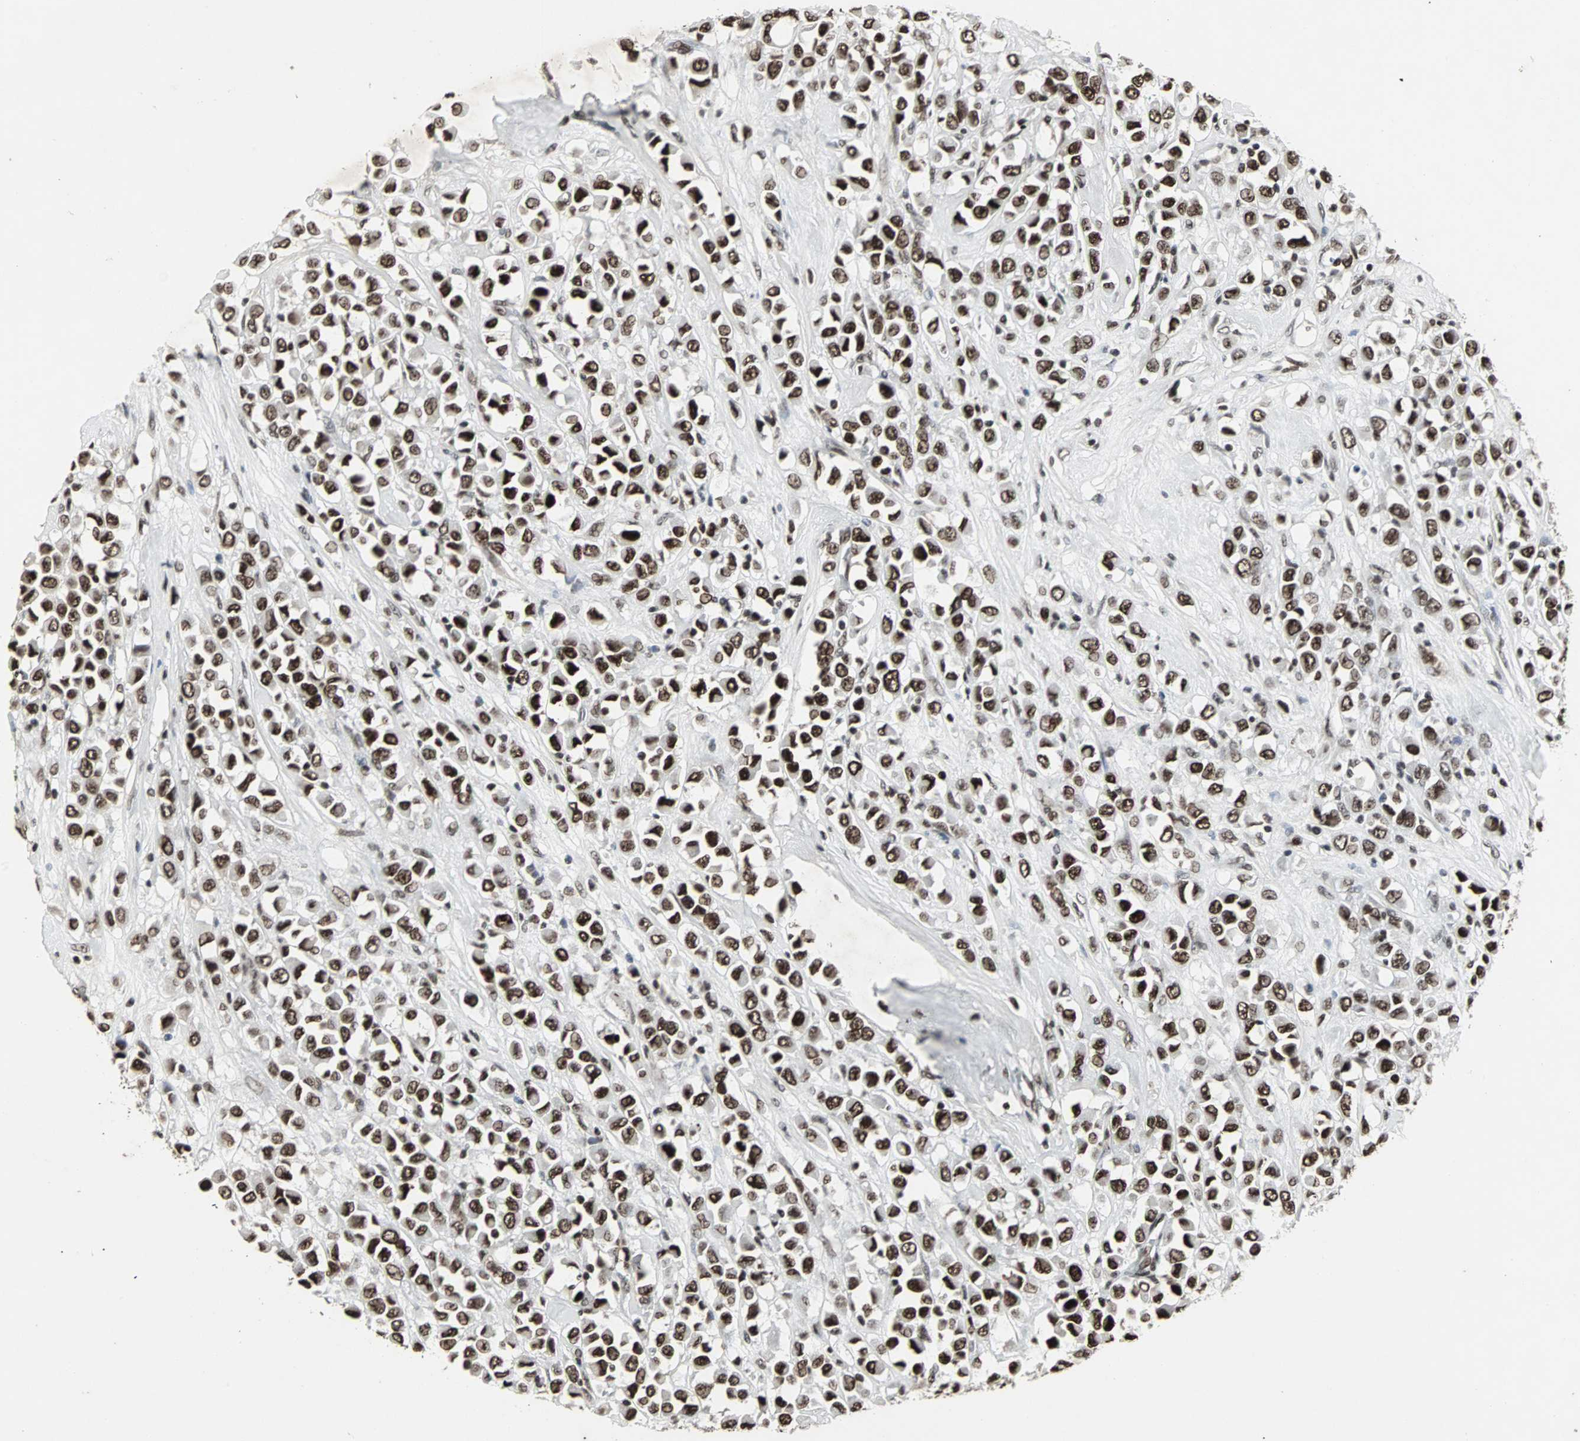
{"staining": {"intensity": "strong", "quantity": ">75%", "location": "nuclear"}, "tissue": "breast cancer", "cell_type": "Tumor cells", "image_type": "cancer", "snomed": [{"axis": "morphology", "description": "Duct carcinoma"}, {"axis": "topography", "description": "Breast"}], "caption": "Tumor cells reveal high levels of strong nuclear expression in about >75% of cells in human breast invasive ductal carcinoma. Ihc stains the protein of interest in brown and the nuclei are stained blue.", "gene": "PNKP", "patient": {"sex": "female", "age": 61}}